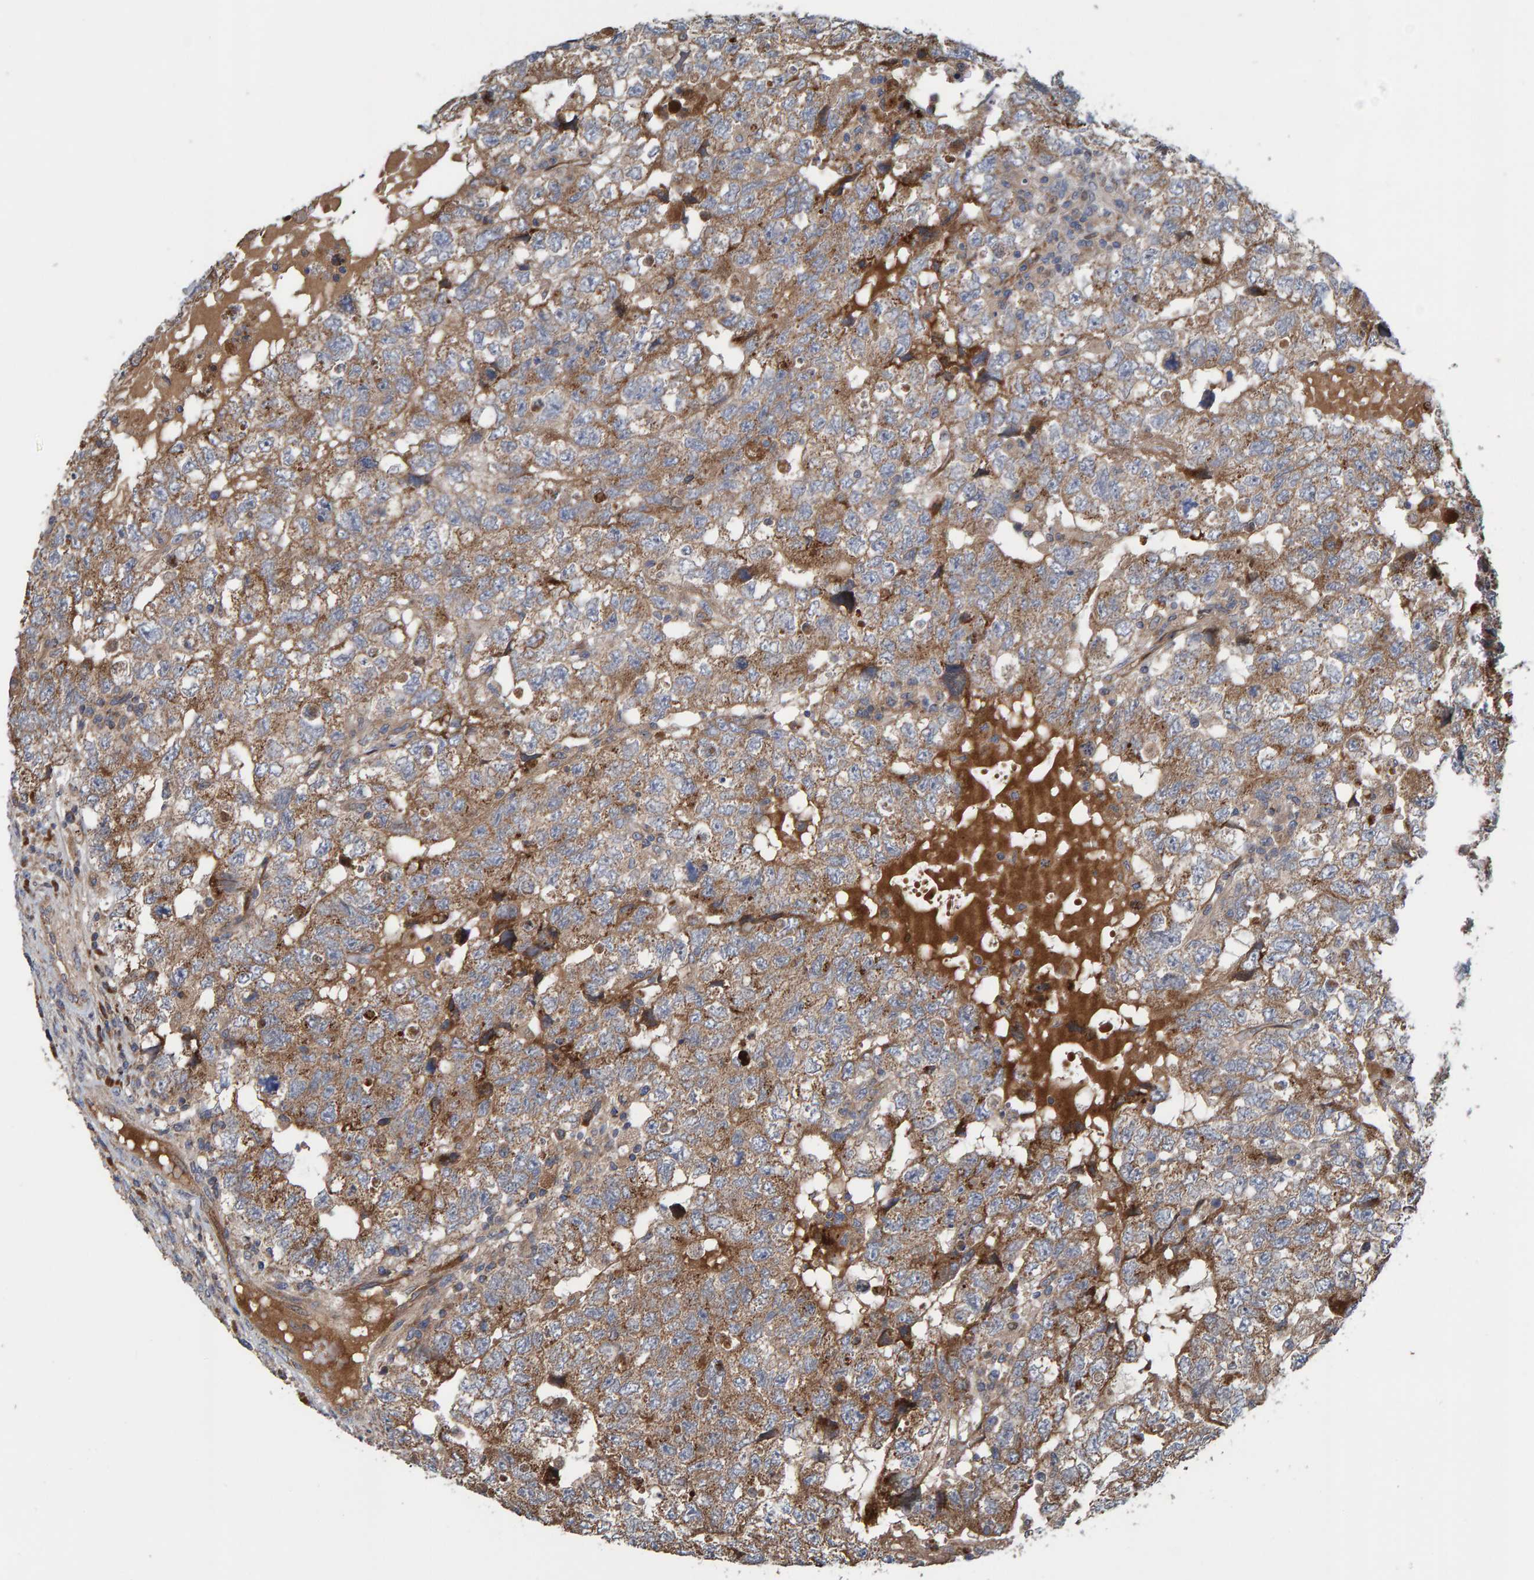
{"staining": {"intensity": "weak", "quantity": ">75%", "location": "cytoplasmic/membranous"}, "tissue": "testis cancer", "cell_type": "Tumor cells", "image_type": "cancer", "snomed": [{"axis": "morphology", "description": "Carcinoma, Embryonal, NOS"}, {"axis": "topography", "description": "Testis"}], "caption": "Approximately >75% of tumor cells in human testis cancer (embryonal carcinoma) display weak cytoplasmic/membranous protein positivity as visualized by brown immunohistochemical staining.", "gene": "KIAA0753", "patient": {"sex": "male", "age": 36}}